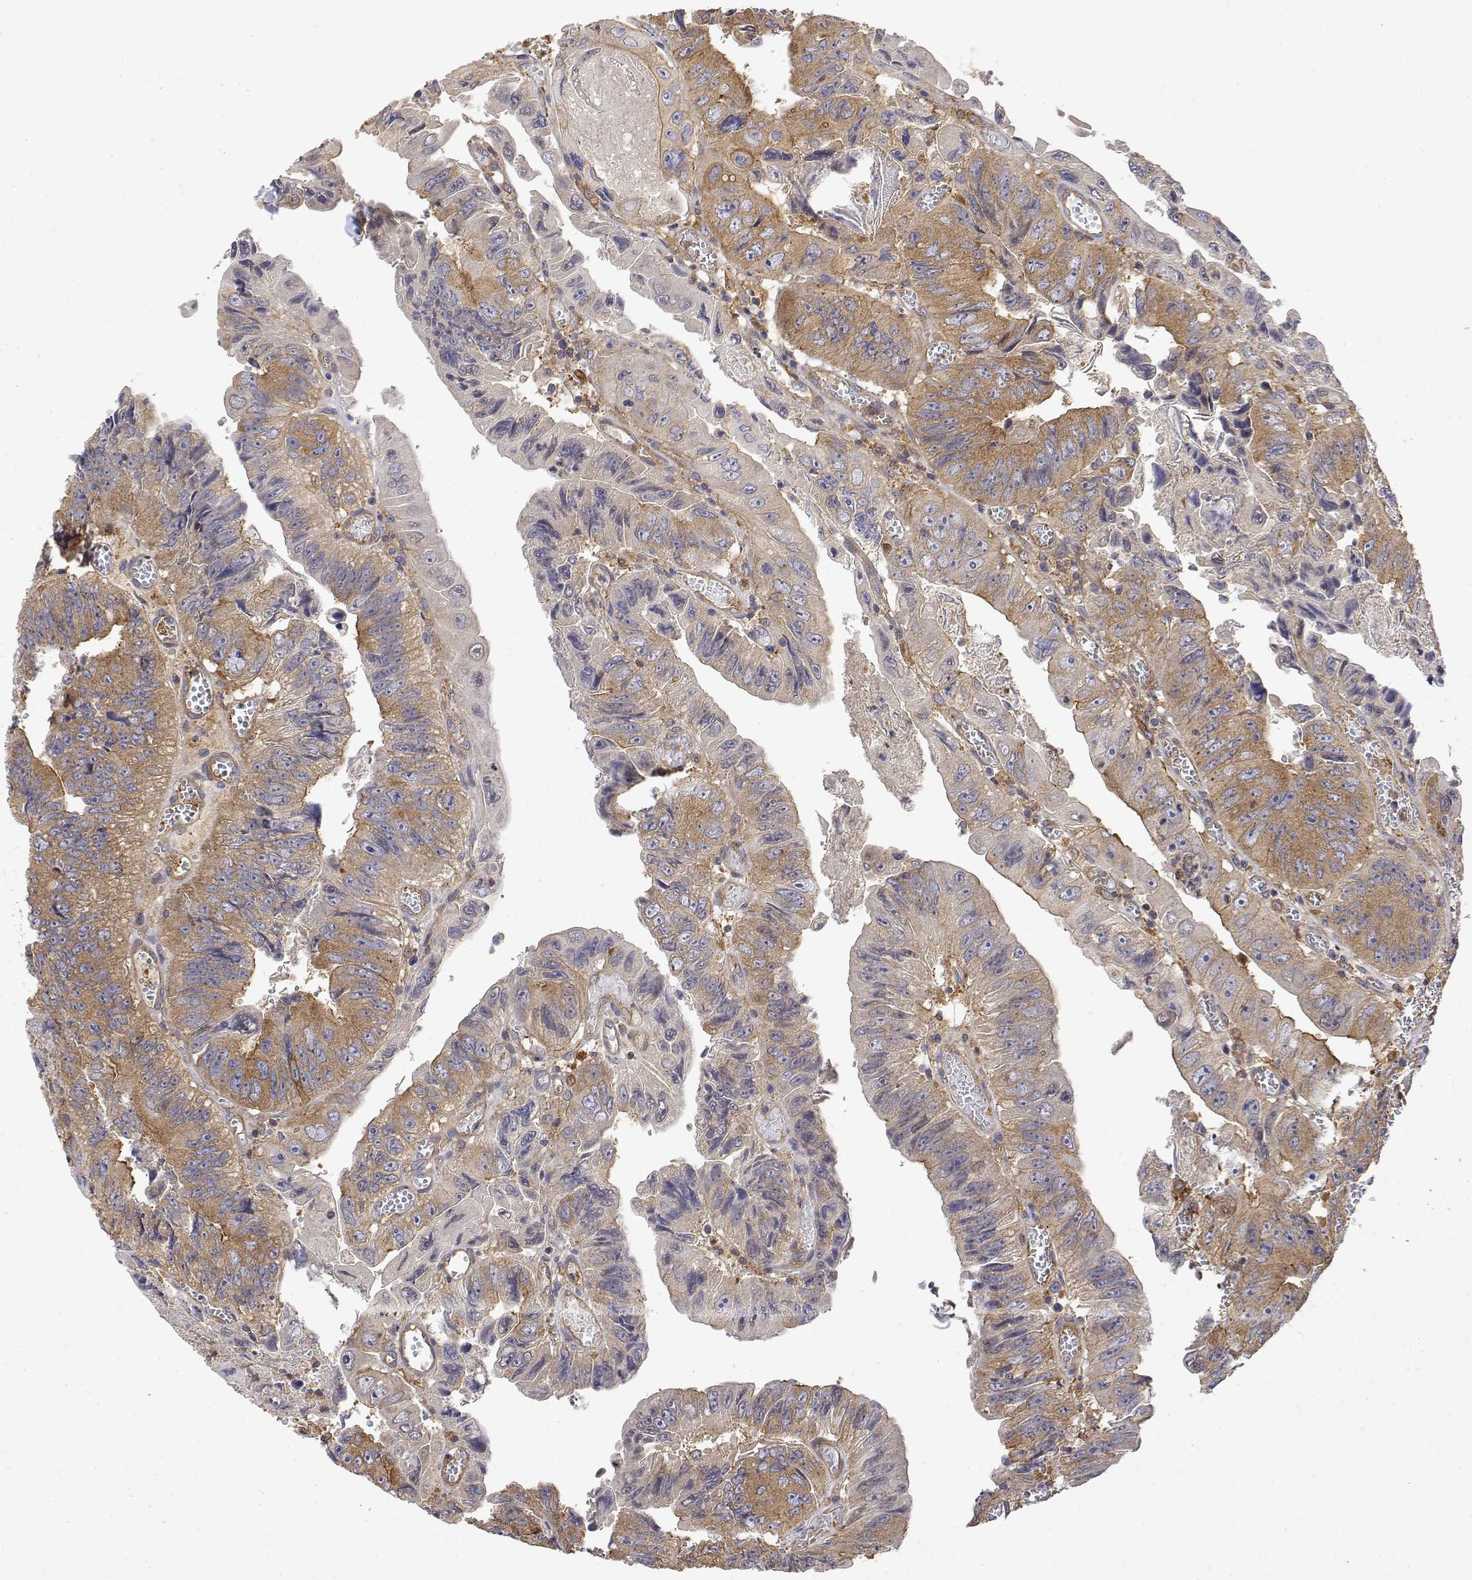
{"staining": {"intensity": "moderate", "quantity": "25%-75%", "location": "cytoplasmic/membranous"}, "tissue": "colorectal cancer", "cell_type": "Tumor cells", "image_type": "cancer", "snomed": [{"axis": "morphology", "description": "Adenocarcinoma, NOS"}, {"axis": "topography", "description": "Colon"}], "caption": "This micrograph demonstrates colorectal cancer stained with IHC to label a protein in brown. The cytoplasmic/membranous of tumor cells show moderate positivity for the protein. Nuclei are counter-stained blue.", "gene": "PACSIN2", "patient": {"sex": "female", "age": 84}}